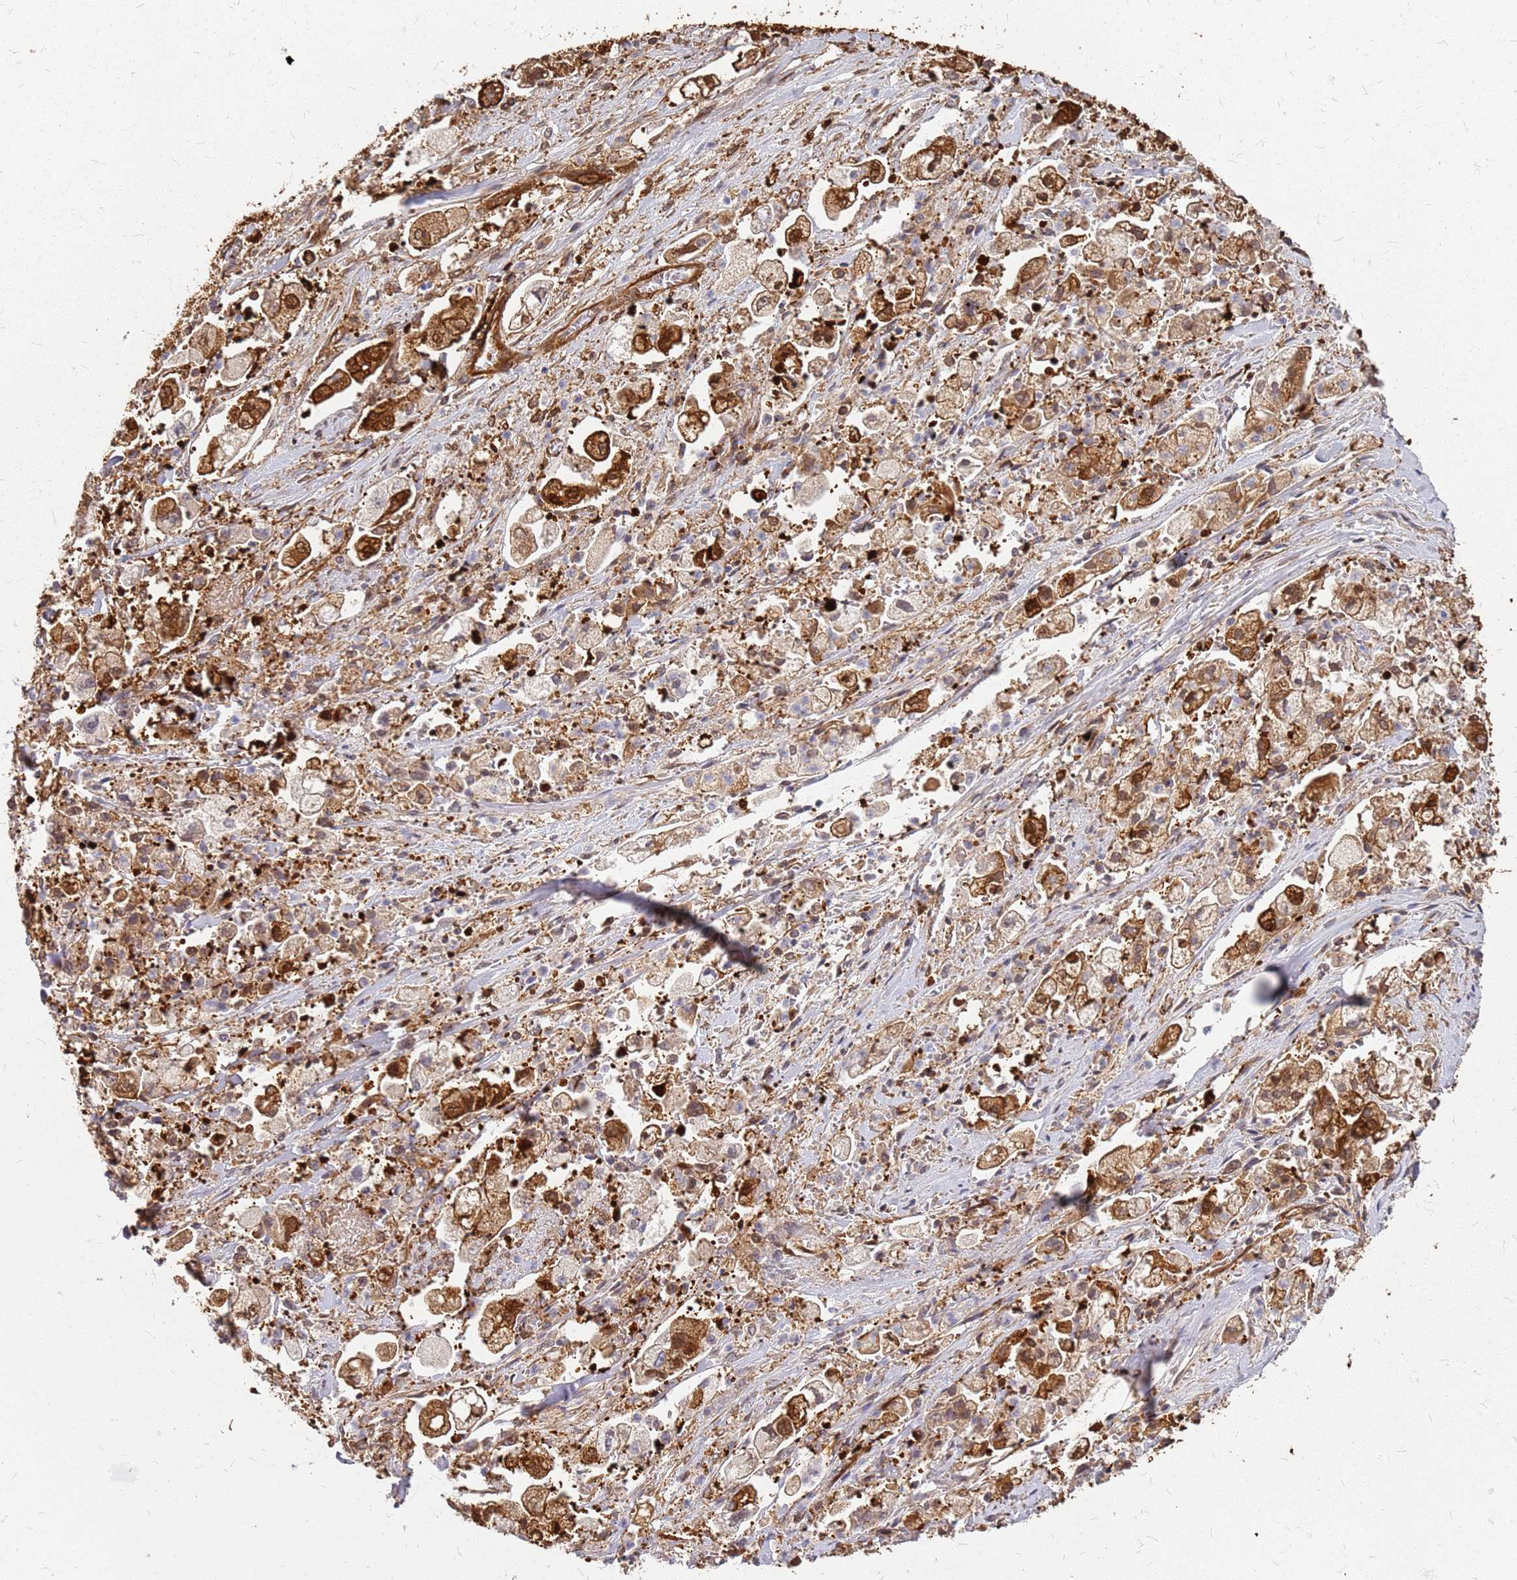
{"staining": {"intensity": "strong", "quantity": ">75%", "location": "cytoplasmic/membranous"}, "tissue": "stomach cancer", "cell_type": "Tumor cells", "image_type": "cancer", "snomed": [{"axis": "morphology", "description": "Adenocarcinoma, NOS"}, {"axis": "topography", "description": "Stomach"}], "caption": "A high amount of strong cytoplasmic/membranous expression is identified in approximately >75% of tumor cells in stomach cancer tissue.", "gene": "HDX", "patient": {"sex": "male", "age": 62}}